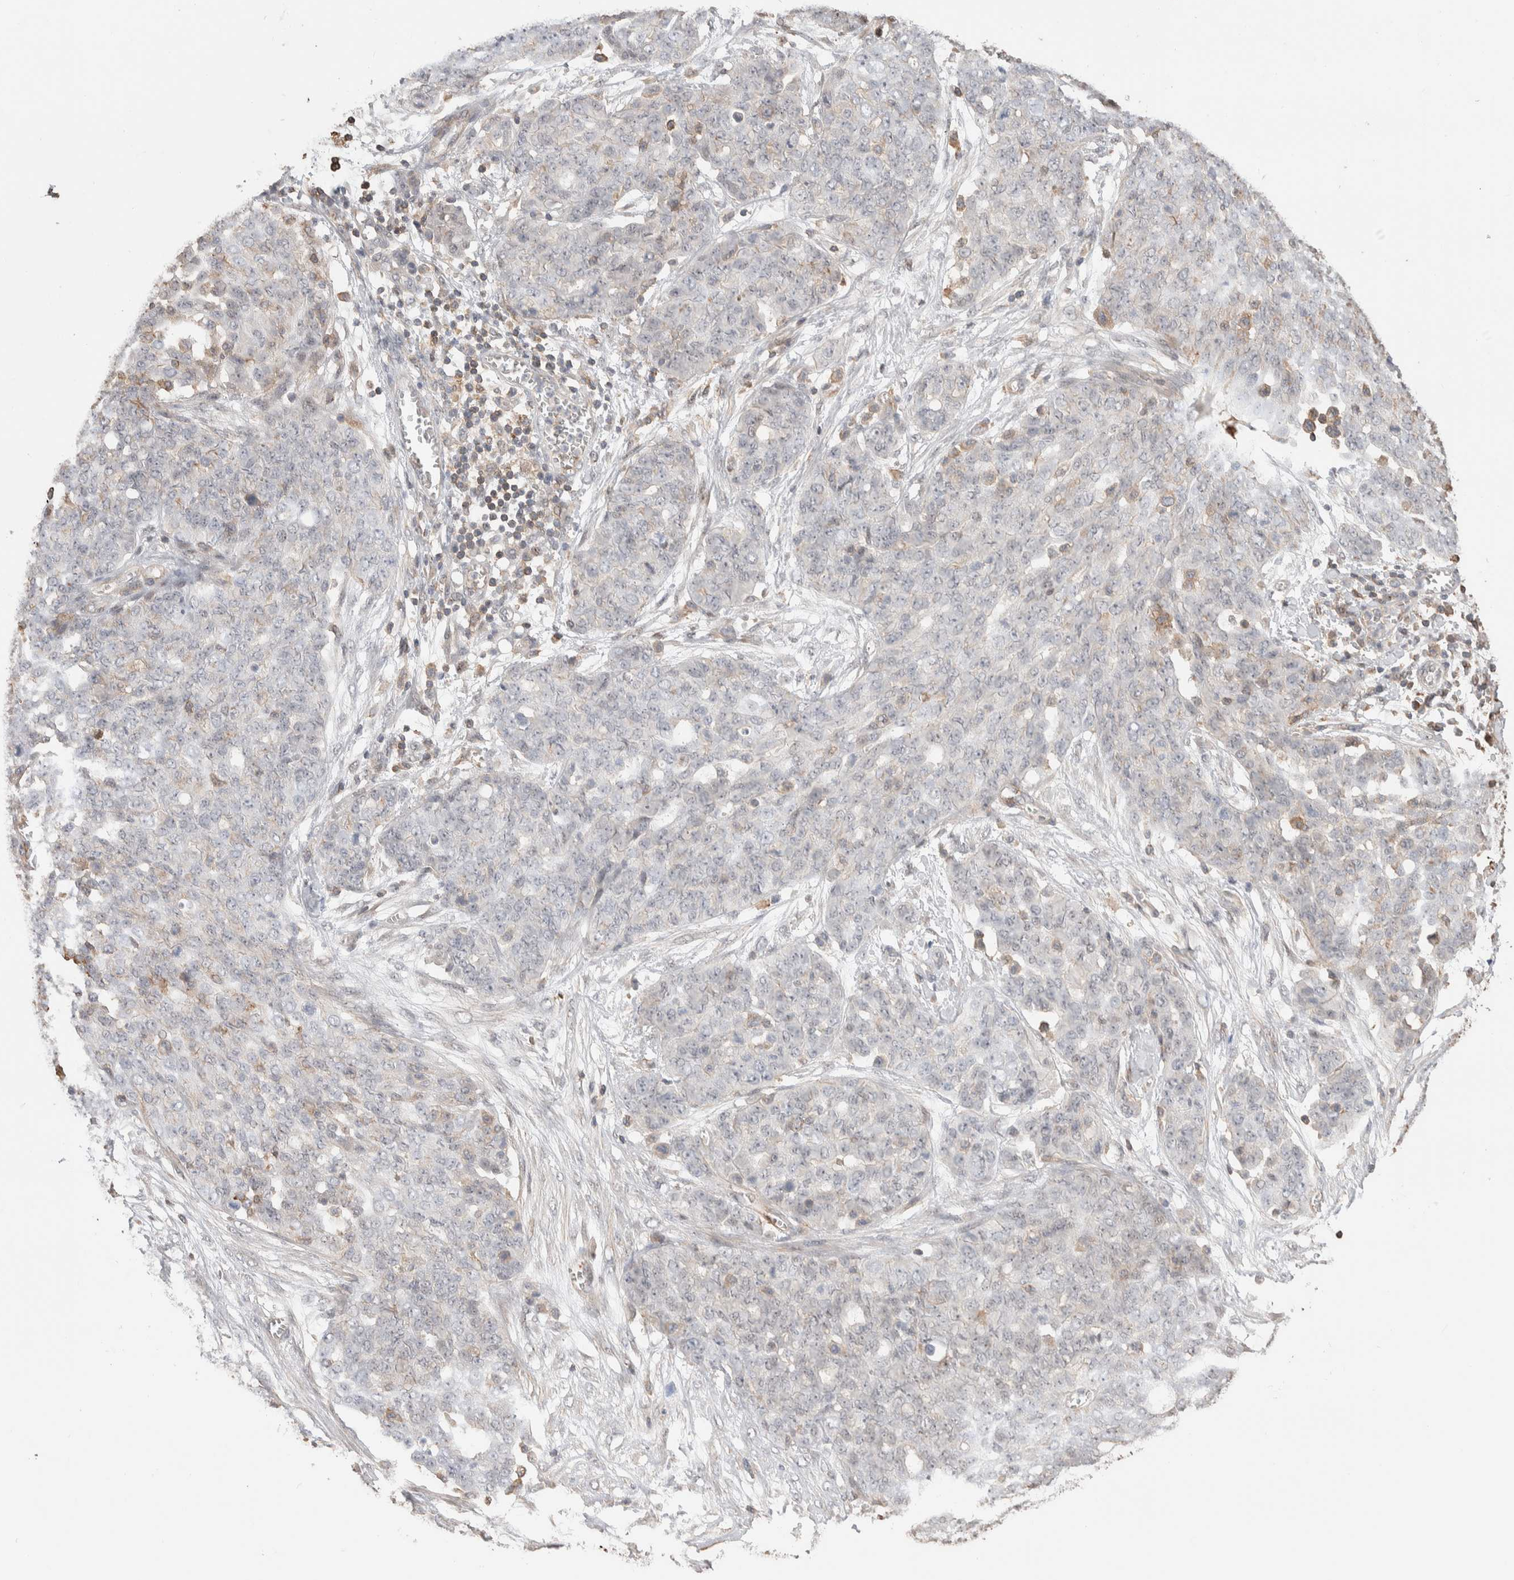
{"staining": {"intensity": "negative", "quantity": "none", "location": "none"}, "tissue": "ovarian cancer", "cell_type": "Tumor cells", "image_type": "cancer", "snomed": [{"axis": "morphology", "description": "Cystadenocarcinoma, serous, NOS"}, {"axis": "topography", "description": "Soft tissue"}, {"axis": "topography", "description": "Ovary"}], "caption": "Tumor cells are negative for protein expression in human ovarian cancer. Brightfield microscopy of immunohistochemistry stained with DAB (3,3'-diaminobenzidine) (brown) and hematoxylin (blue), captured at high magnification.", "gene": "ZNF704", "patient": {"sex": "female", "age": 57}}